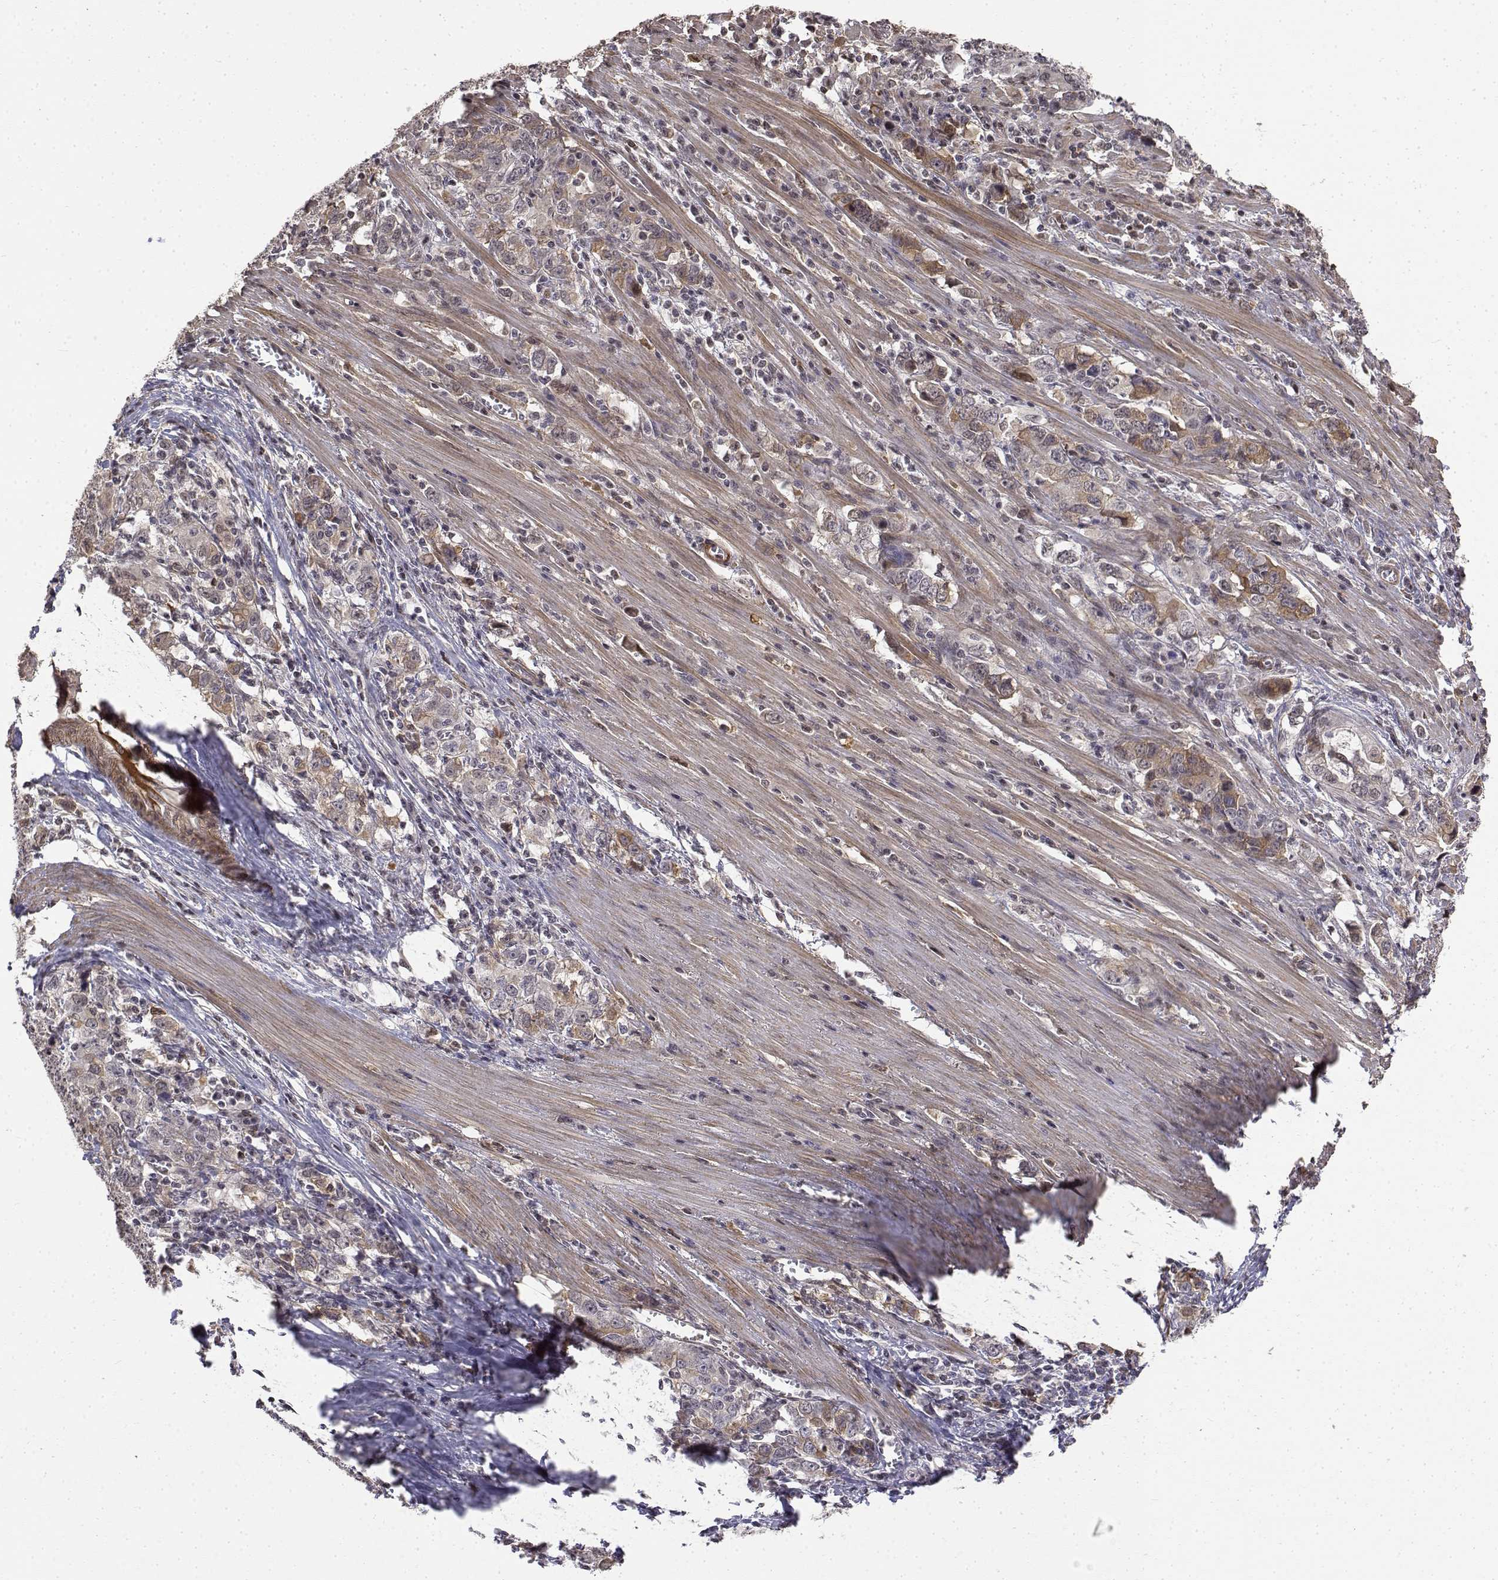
{"staining": {"intensity": "weak", "quantity": "<25%", "location": "cytoplasmic/membranous"}, "tissue": "stomach cancer", "cell_type": "Tumor cells", "image_type": "cancer", "snomed": [{"axis": "morphology", "description": "Adenocarcinoma, NOS"}, {"axis": "topography", "description": "Stomach, lower"}], "caption": "The micrograph reveals no staining of tumor cells in stomach cancer (adenocarcinoma).", "gene": "ITGA7", "patient": {"sex": "female", "age": 72}}